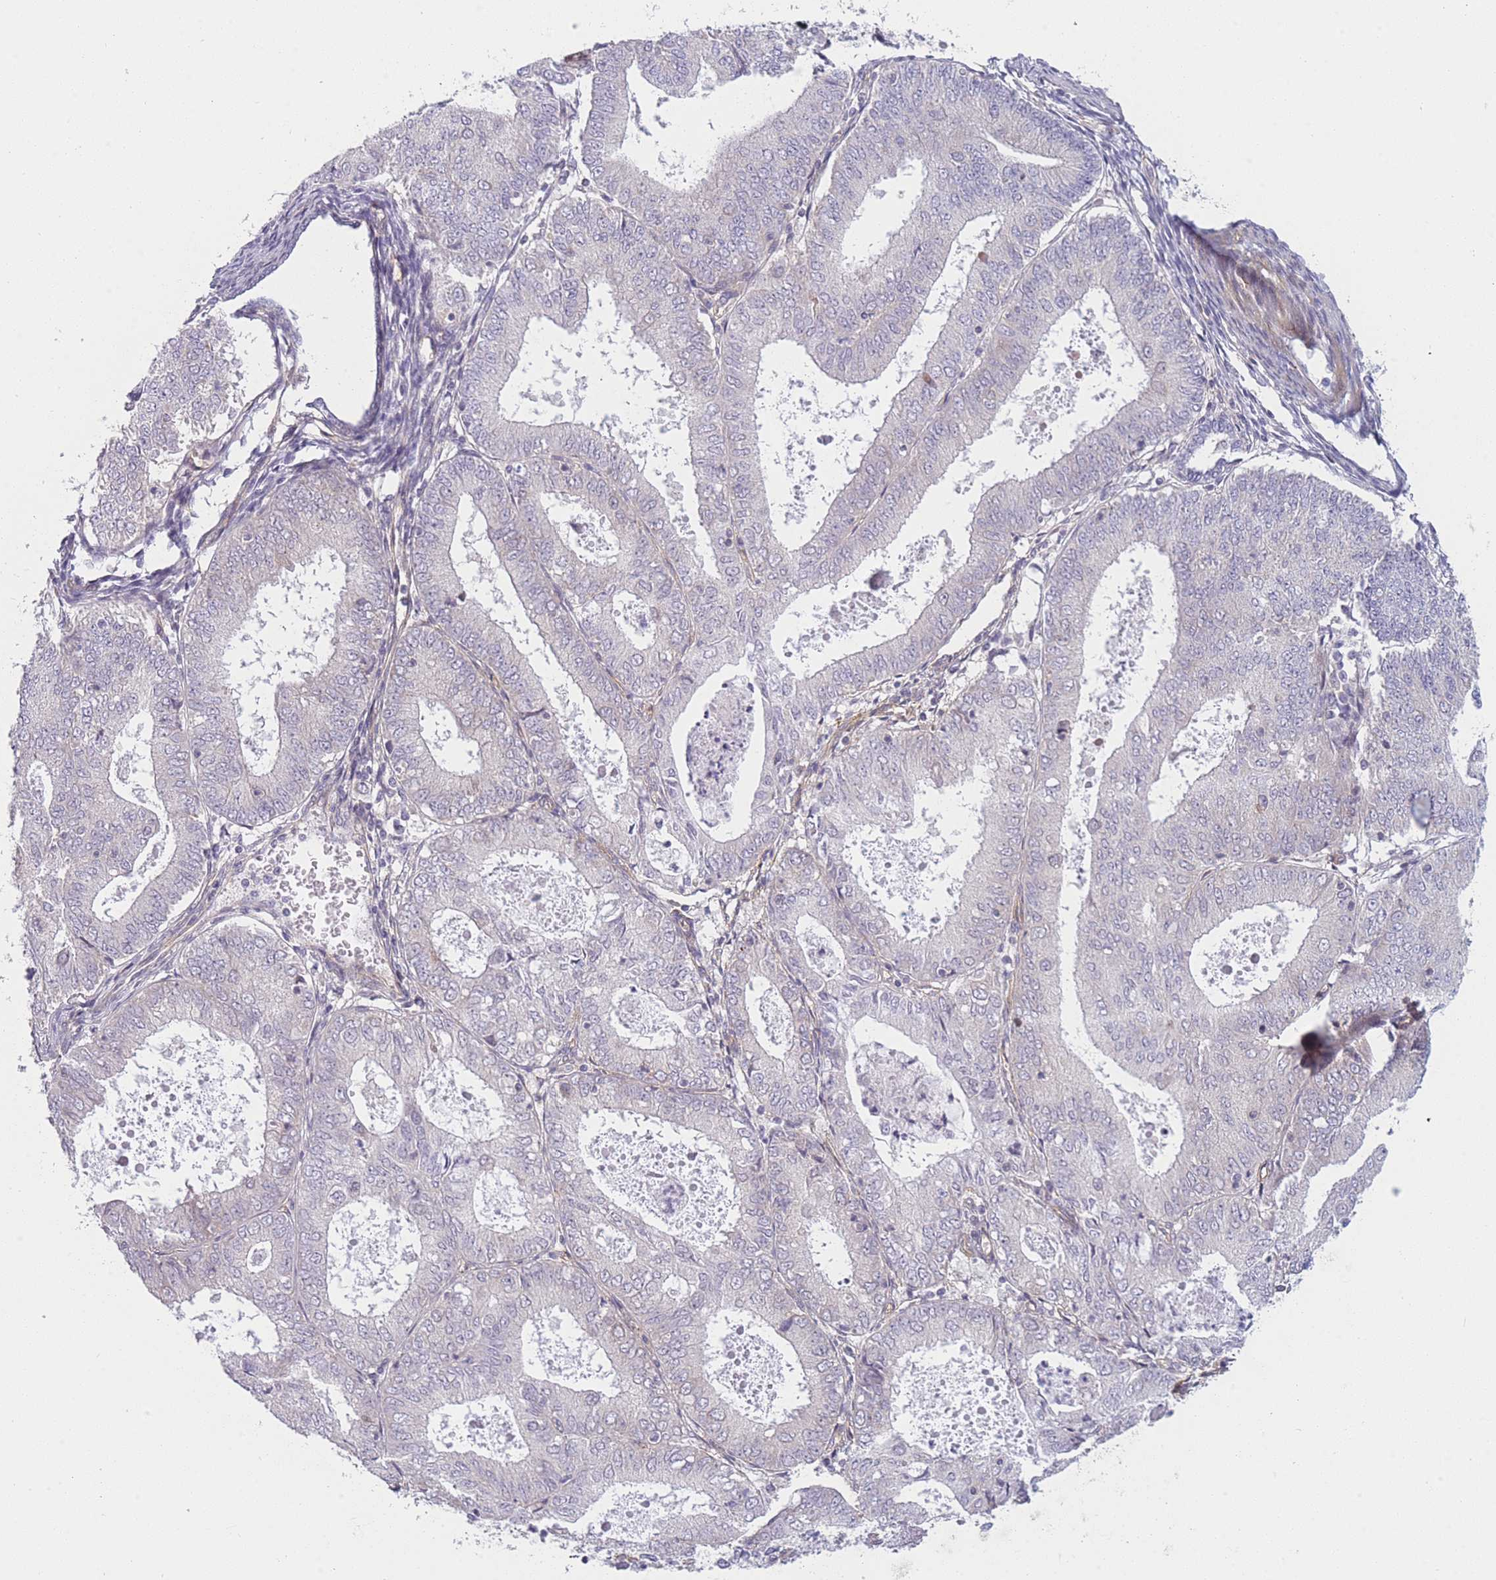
{"staining": {"intensity": "negative", "quantity": "none", "location": "none"}, "tissue": "endometrial cancer", "cell_type": "Tumor cells", "image_type": "cancer", "snomed": [{"axis": "morphology", "description": "Adenocarcinoma, NOS"}, {"axis": "topography", "description": "Endometrium"}], "caption": "This photomicrograph is of endometrial cancer stained with immunohistochemistry (IHC) to label a protein in brown with the nuclei are counter-stained blue. There is no positivity in tumor cells.", "gene": "SLC7A6", "patient": {"sex": "female", "age": 57}}